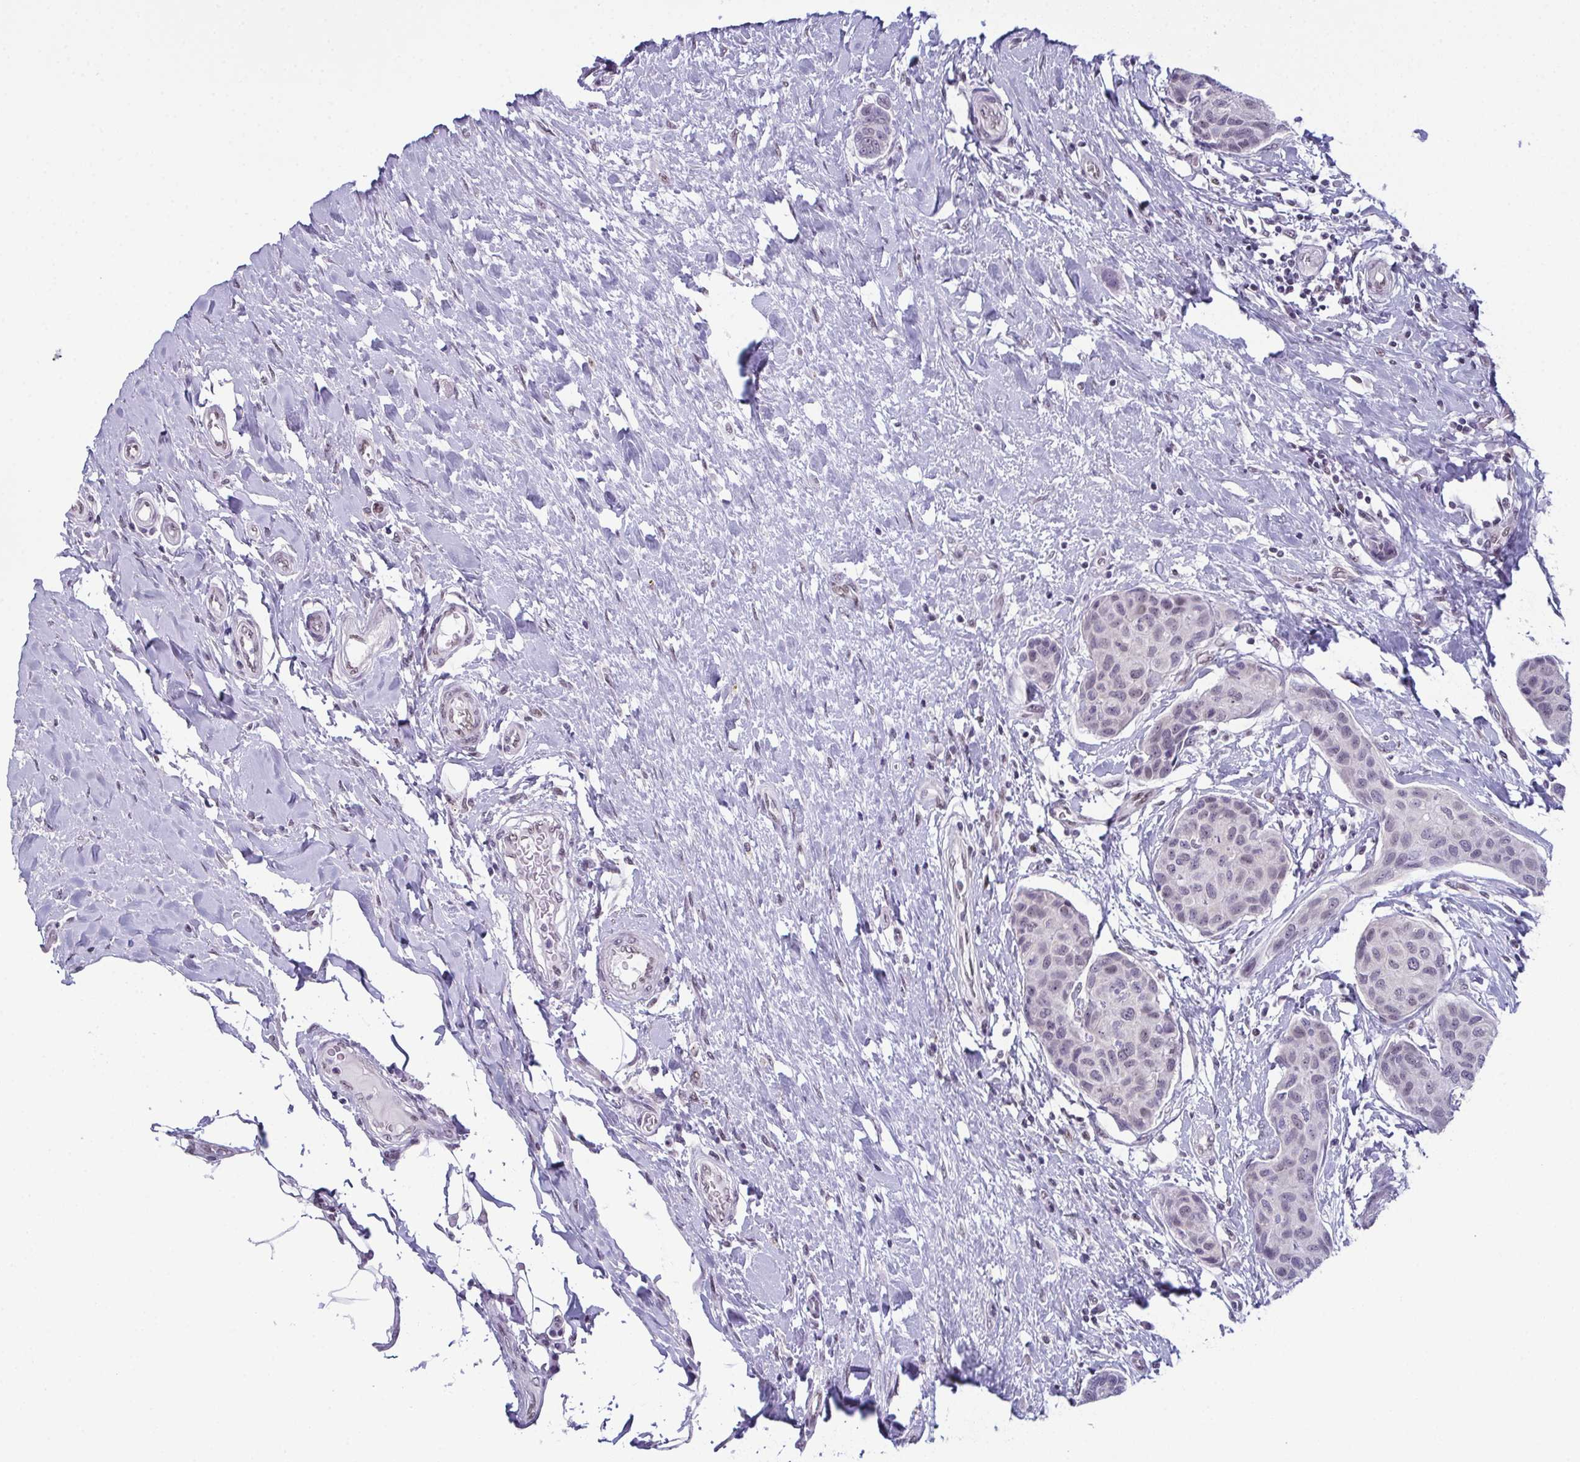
{"staining": {"intensity": "negative", "quantity": "none", "location": "none"}, "tissue": "breast cancer", "cell_type": "Tumor cells", "image_type": "cancer", "snomed": [{"axis": "morphology", "description": "Duct carcinoma"}, {"axis": "topography", "description": "Breast"}], "caption": "A micrograph of breast cancer (intraductal carcinoma) stained for a protein displays no brown staining in tumor cells.", "gene": "RBM7", "patient": {"sex": "female", "age": 80}}